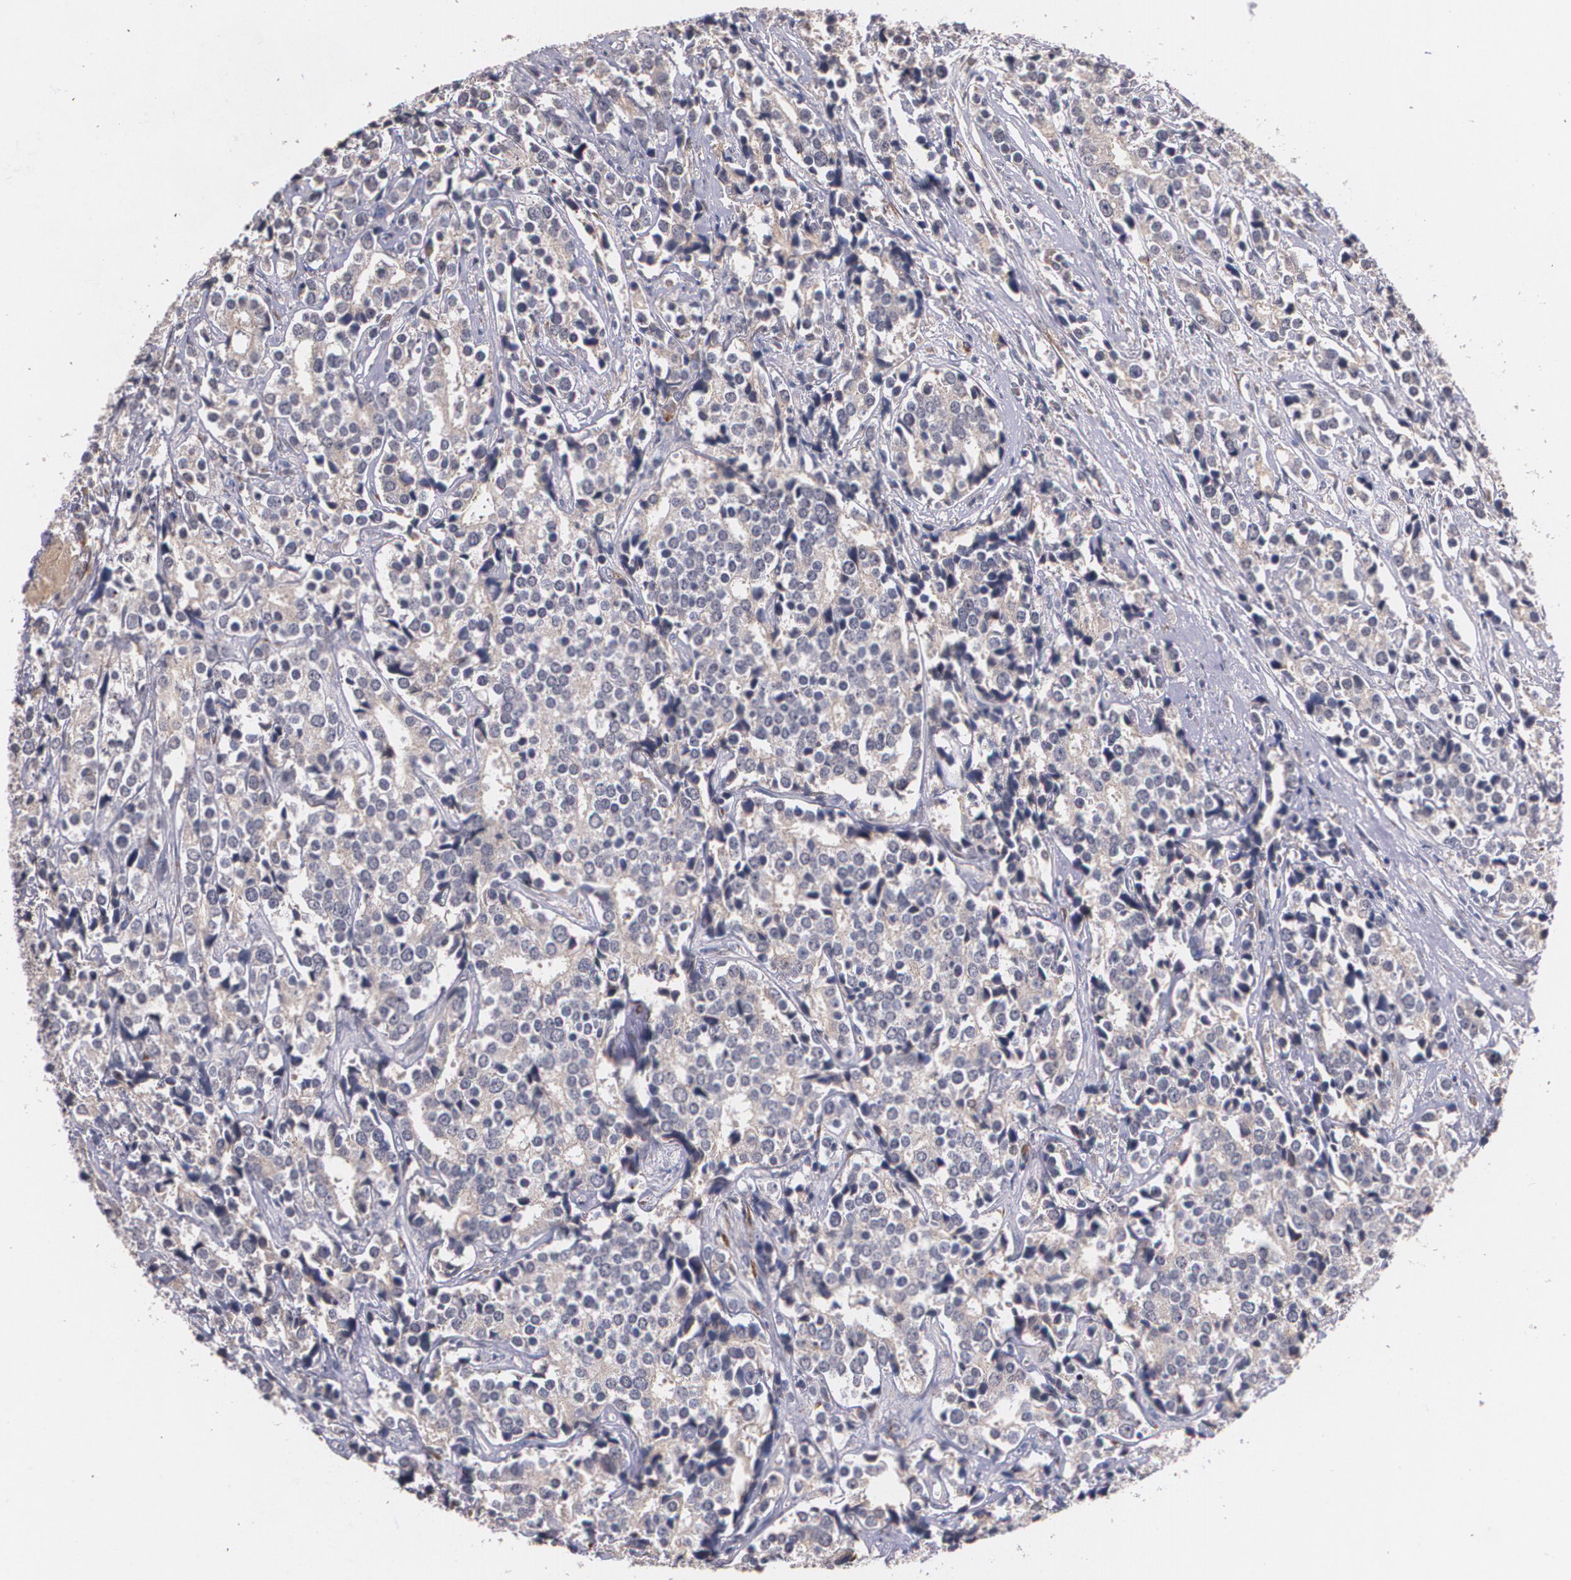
{"staining": {"intensity": "negative", "quantity": "none", "location": "none"}, "tissue": "prostate cancer", "cell_type": "Tumor cells", "image_type": "cancer", "snomed": [{"axis": "morphology", "description": "Adenocarcinoma, High grade"}, {"axis": "topography", "description": "Prostate"}], "caption": "There is no significant expression in tumor cells of adenocarcinoma (high-grade) (prostate). The staining was performed using DAB (3,3'-diaminobenzidine) to visualize the protein expression in brown, while the nuclei were stained in blue with hematoxylin (Magnification: 20x).", "gene": "IFNGR2", "patient": {"sex": "male", "age": 71}}